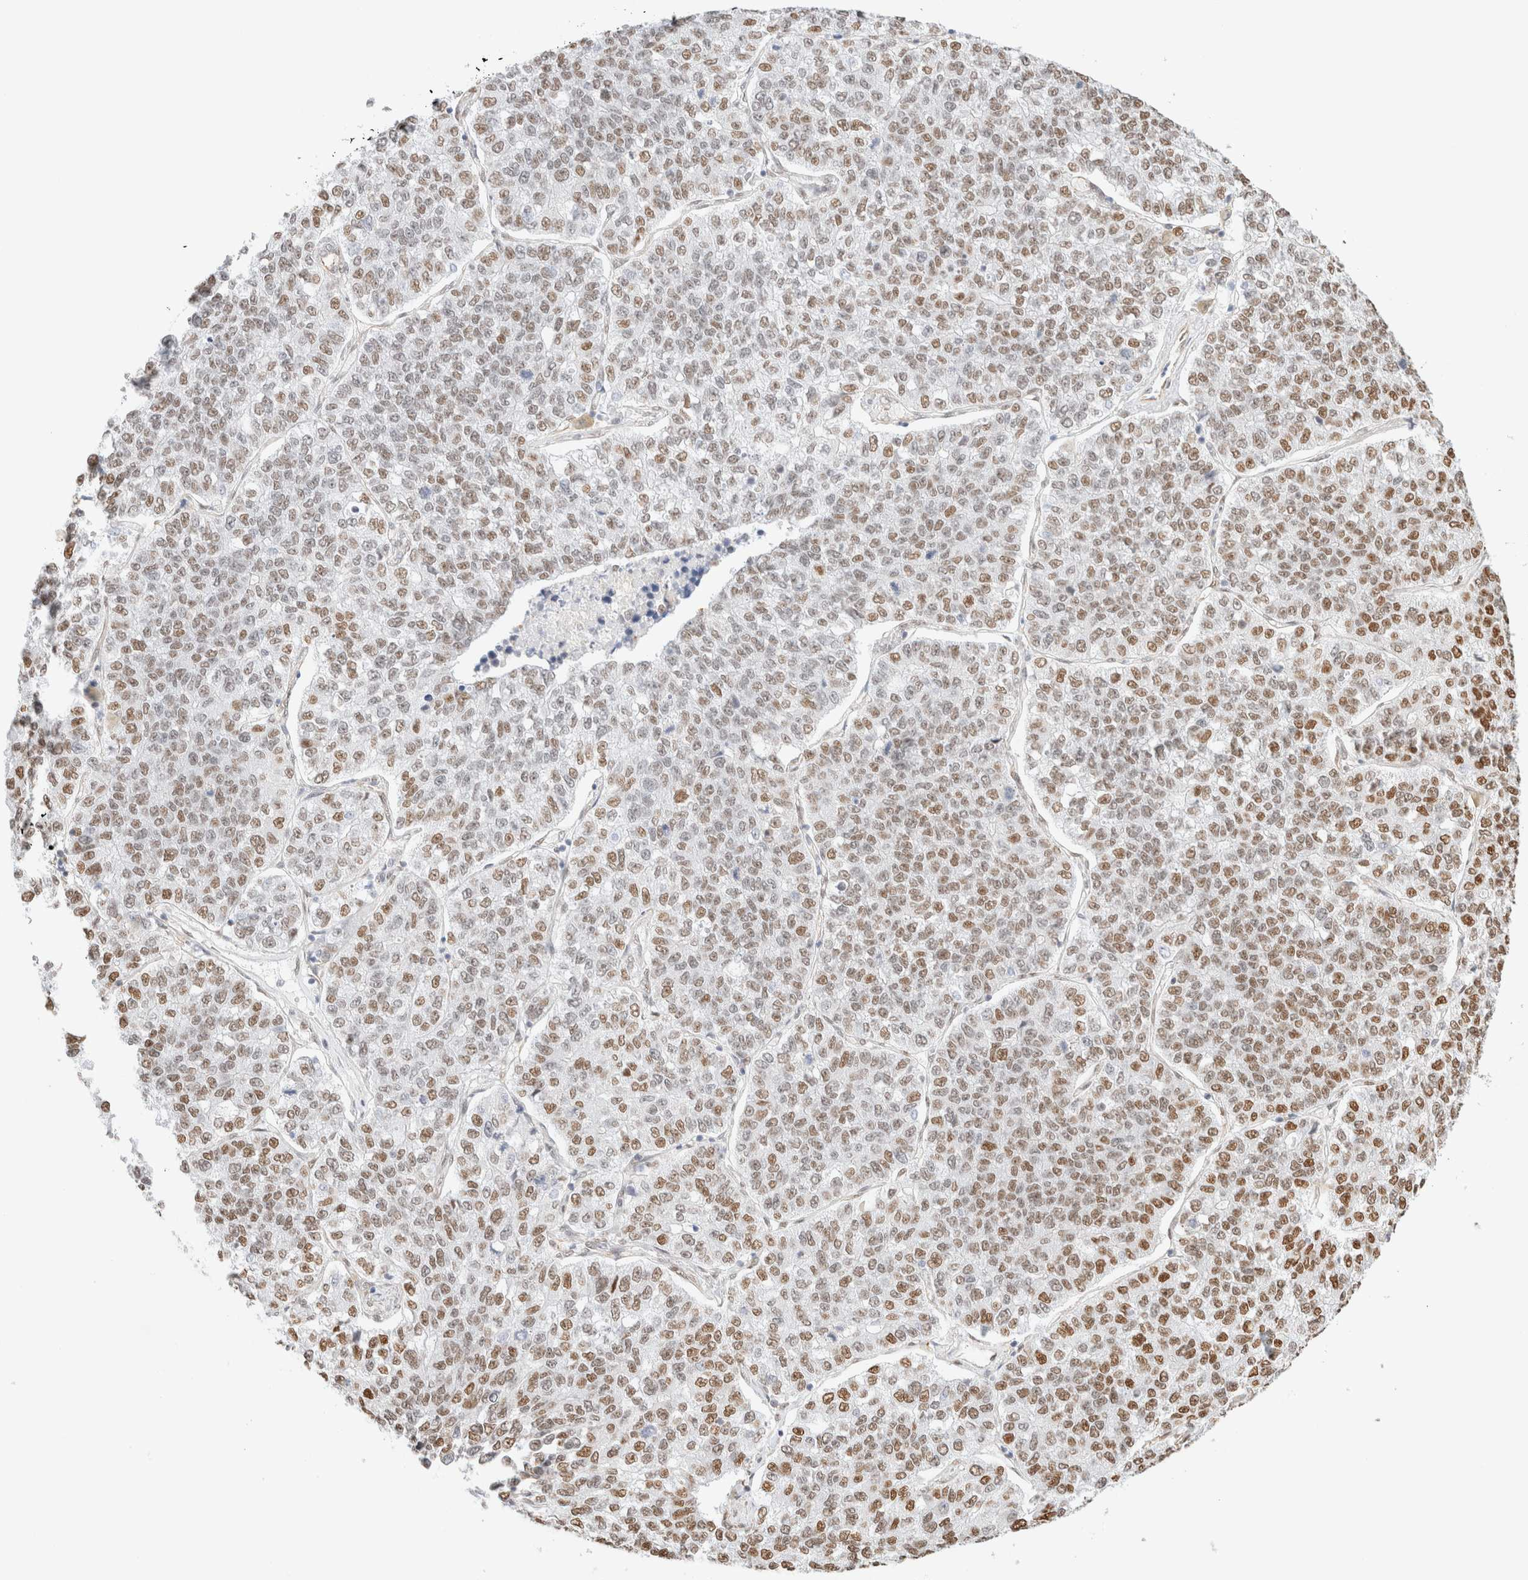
{"staining": {"intensity": "moderate", "quantity": "25%-75%", "location": "nuclear"}, "tissue": "lung cancer", "cell_type": "Tumor cells", "image_type": "cancer", "snomed": [{"axis": "morphology", "description": "Adenocarcinoma, NOS"}, {"axis": "topography", "description": "Lung"}], "caption": "The photomicrograph demonstrates staining of adenocarcinoma (lung), revealing moderate nuclear protein expression (brown color) within tumor cells.", "gene": "ARID5A", "patient": {"sex": "male", "age": 49}}